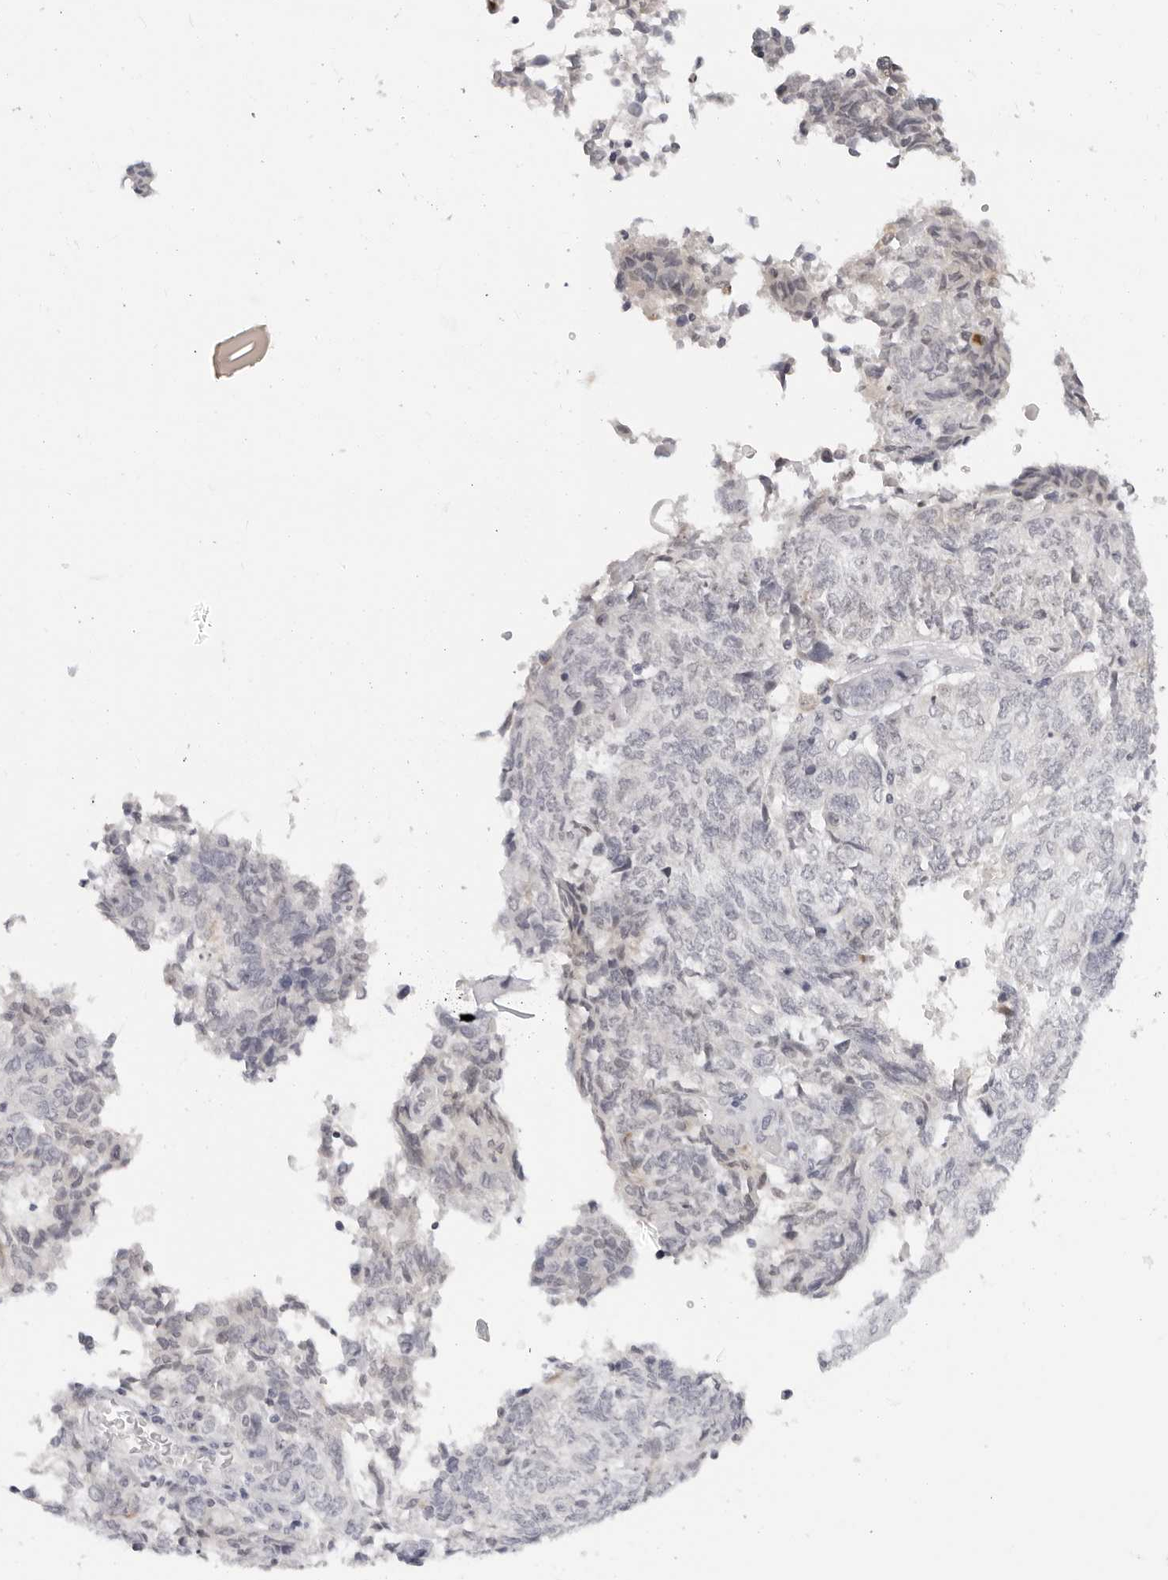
{"staining": {"intensity": "negative", "quantity": "none", "location": "none"}, "tissue": "endometrial cancer", "cell_type": "Tumor cells", "image_type": "cancer", "snomed": [{"axis": "morphology", "description": "Adenocarcinoma, NOS"}, {"axis": "topography", "description": "Endometrium"}], "caption": "A photomicrograph of human endometrial adenocarcinoma is negative for staining in tumor cells. (DAB immunohistochemistry (IHC) visualized using brightfield microscopy, high magnification).", "gene": "EDN2", "patient": {"sex": "female", "age": 80}}